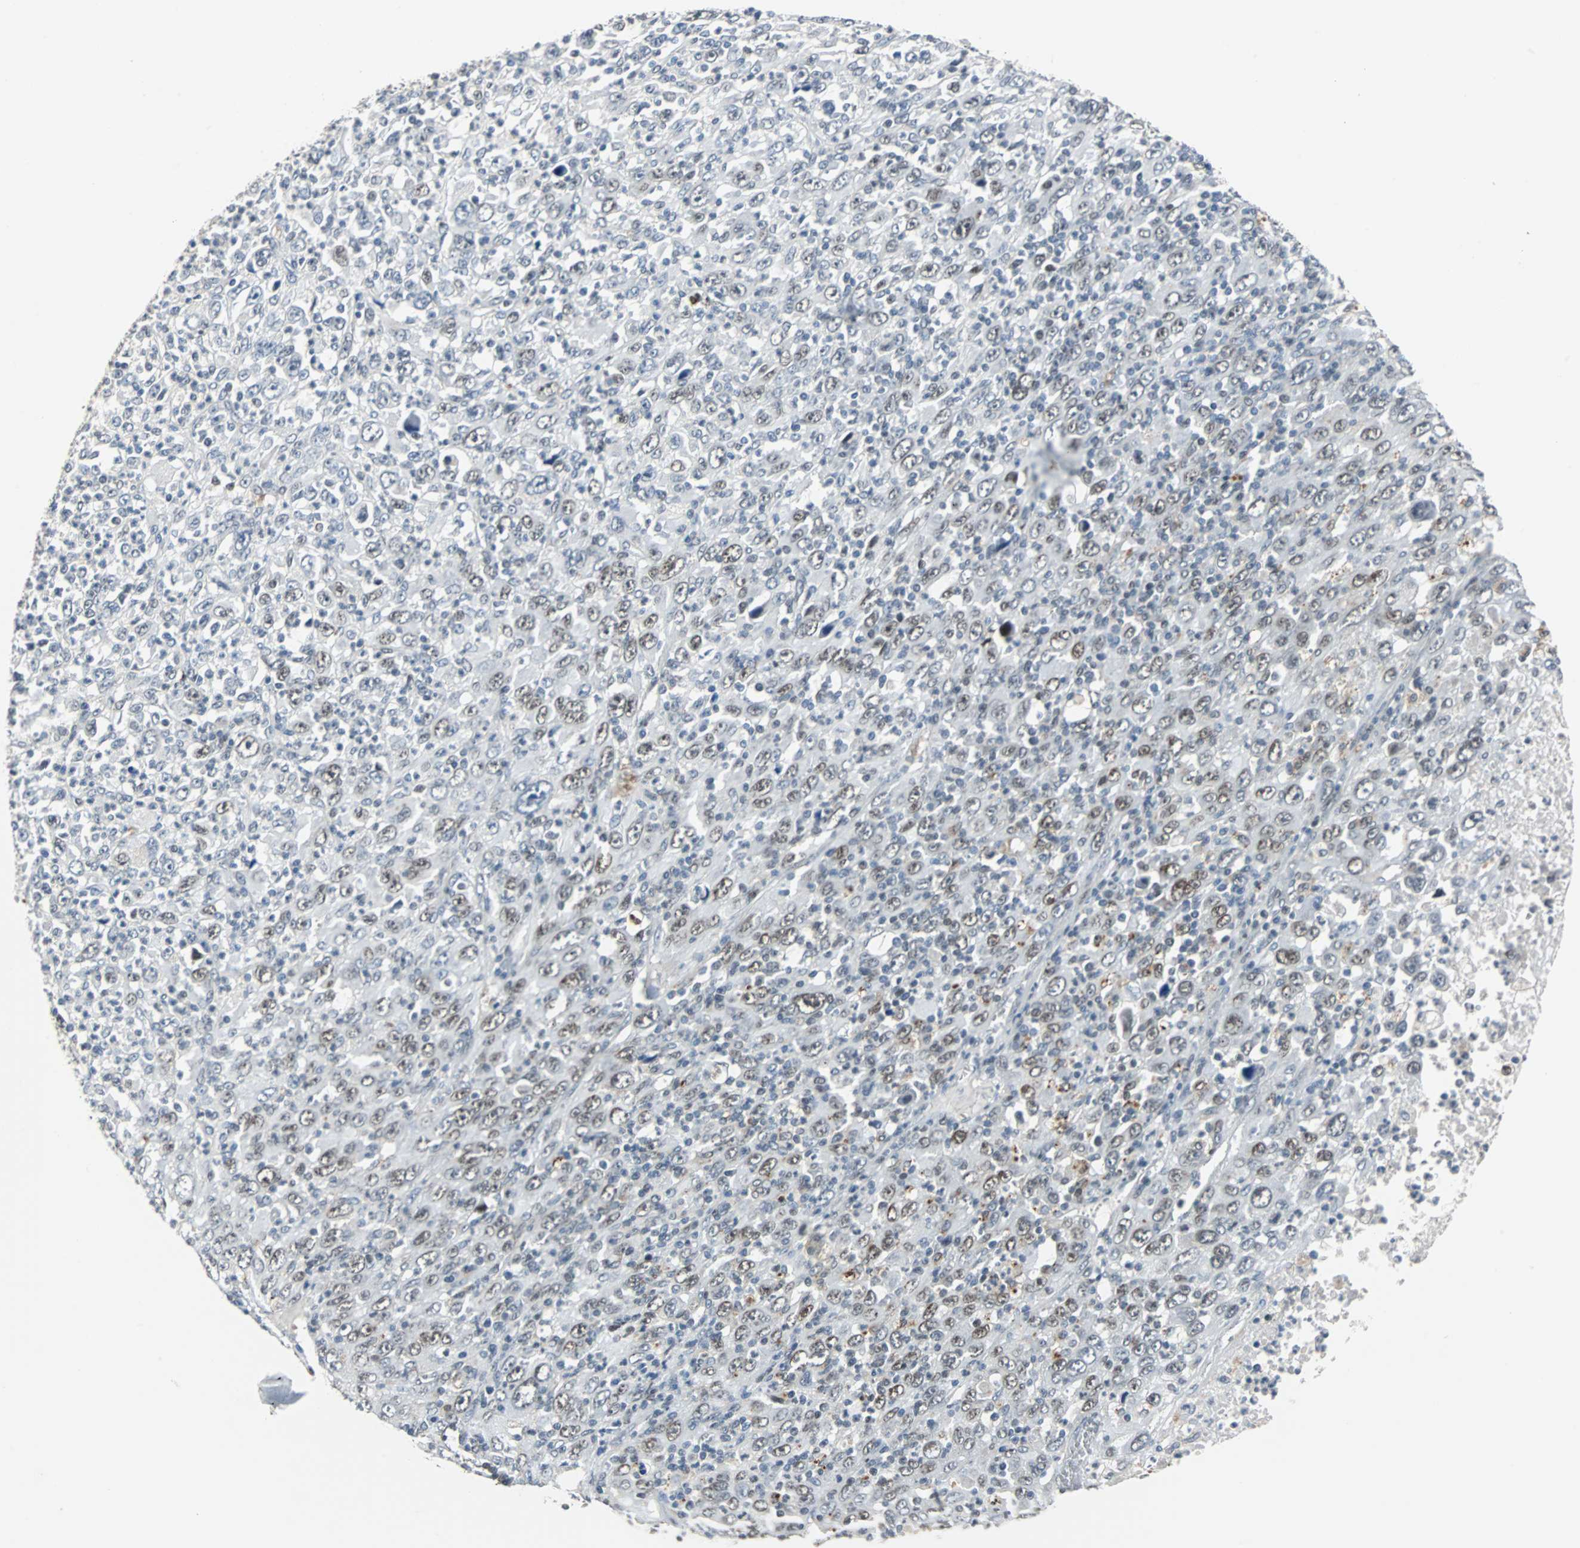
{"staining": {"intensity": "weak", "quantity": "25%-75%", "location": "nuclear"}, "tissue": "melanoma", "cell_type": "Tumor cells", "image_type": "cancer", "snomed": [{"axis": "morphology", "description": "Malignant melanoma, Metastatic site"}, {"axis": "topography", "description": "Skin"}], "caption": "This is an image of immunohistochemistry staining of melanoma, which shows weak expression in the nuclear of tumor cells.", "gene": "HLX", "patient": {"sex": "female", "age": 56}}